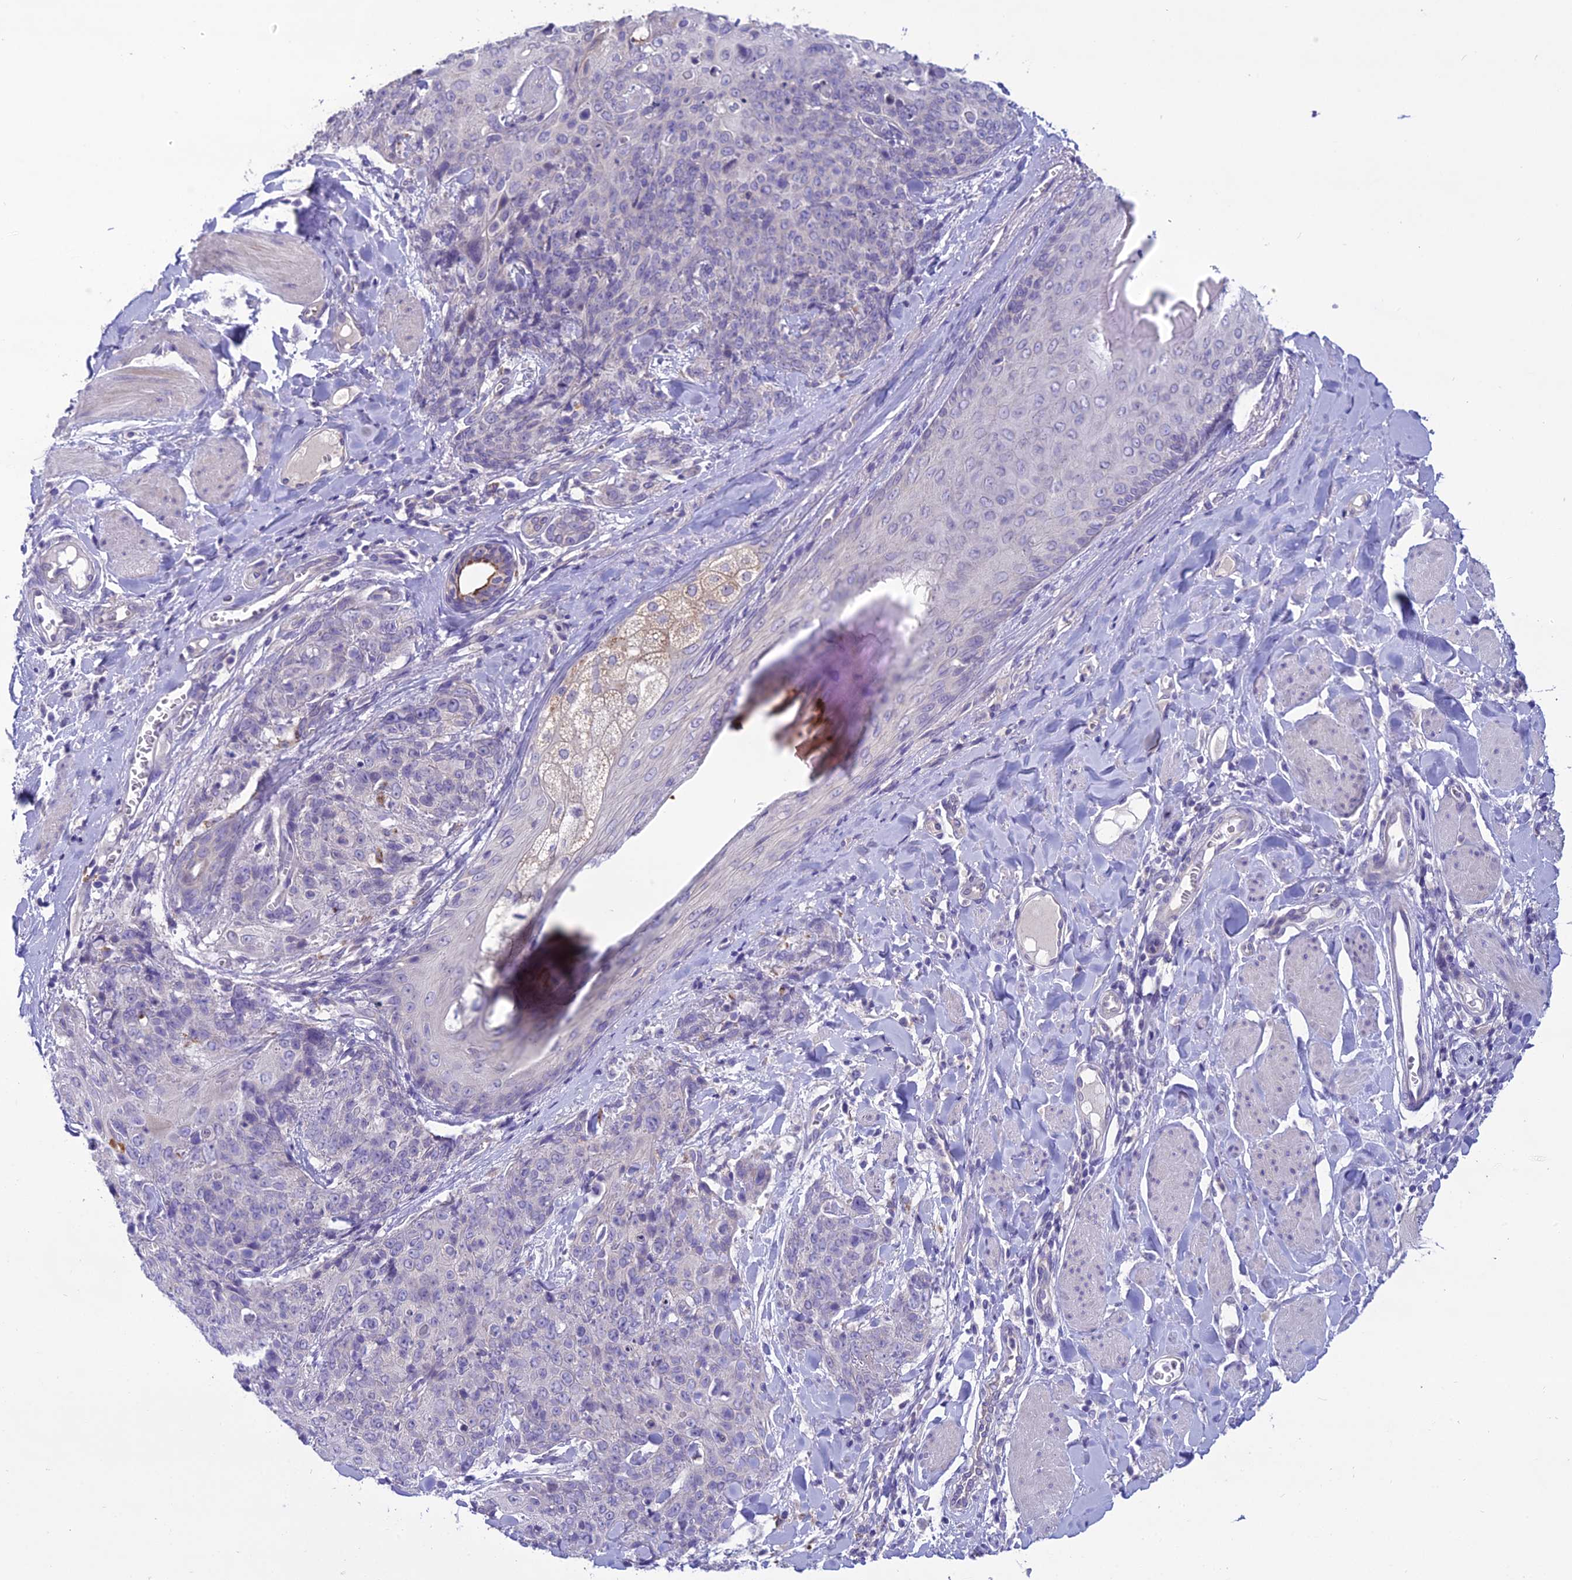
{"staining": {"intensity": "negative", "quantity": "none", "location": "none"}, "tissue": "skin cancer", "cell_type": "Tumor cells", "image_type": "cancer", "snomed": [{"axis": "morphology", "description": "Squamous cell carcinoma, NOS"}, {"axis": "topography", "description": "Skin"}, {"axis": "topography", "description": "Vulva"}], "caption": "Tumor cells are negative for brown protein staining in skin cancer. The staining was performed using DAB to visualize the protein expression in brown, while the nuclei were stained in blue with hematoxylin (Magnification: 20x).", "gene": "SCRT1", "patient": {"sex": "female", "age": 85}}